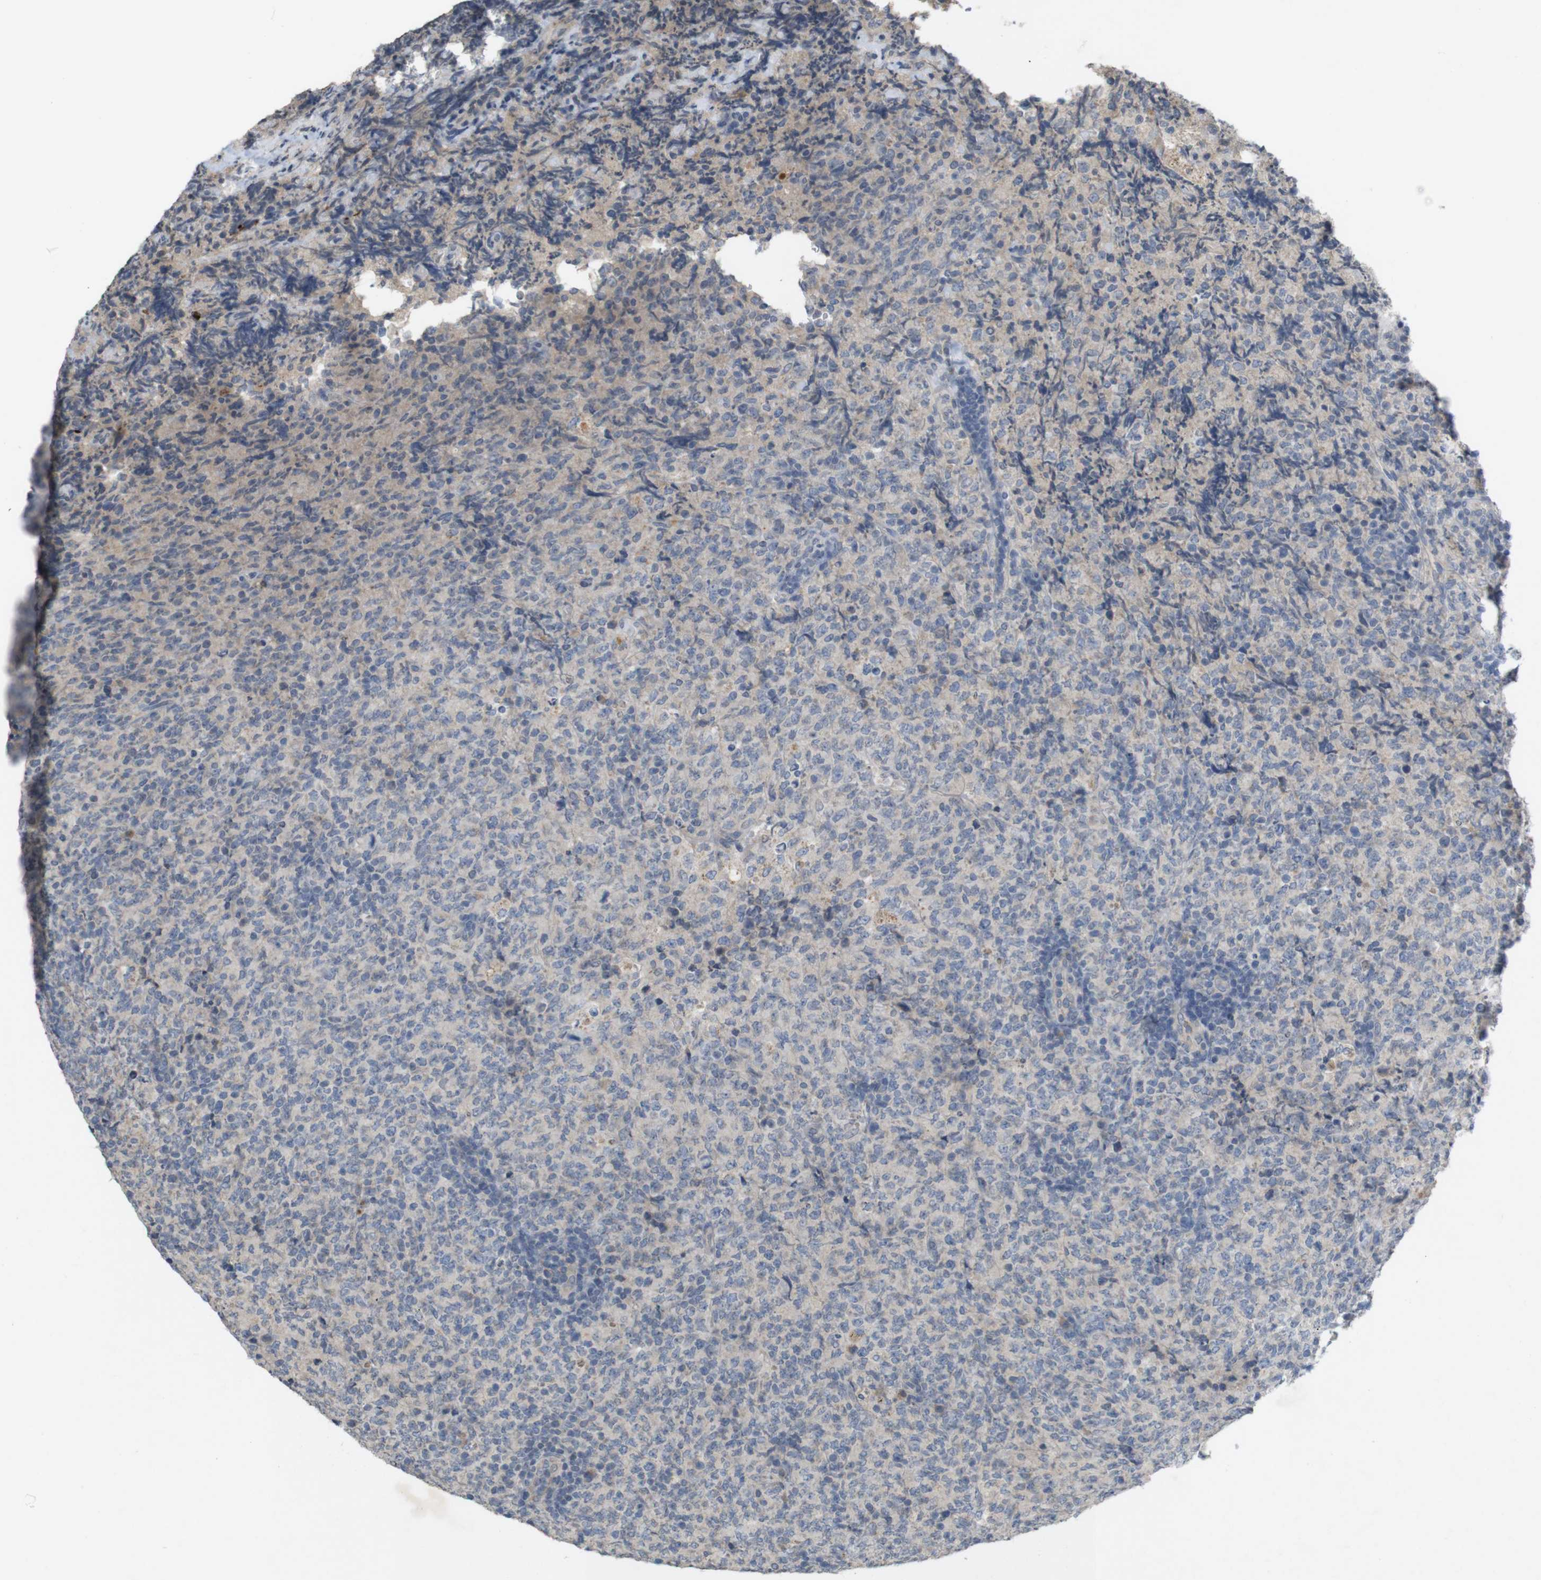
{"staining": {"intensity": "negative", "quantity": "none", "location": "none"}, "tissue": "lymphoma", "cell_type": "Tumor cells", "image_type": "cancer", "snomed": [{"axis": "morphology", "description": "Malignant lymphoma, non-Hodgkin's type, High grade"}, {"axis": "topography", "description": "Tonsil"}], "caption": "This photomicrograph is of lymphoma stained with IHC to label a protein in brown with the nuclei are counter-stained blue. There is no expression in tumor cells.", "gene": "TSPAN14", "patient": {"sex": "female", "age": 36}}